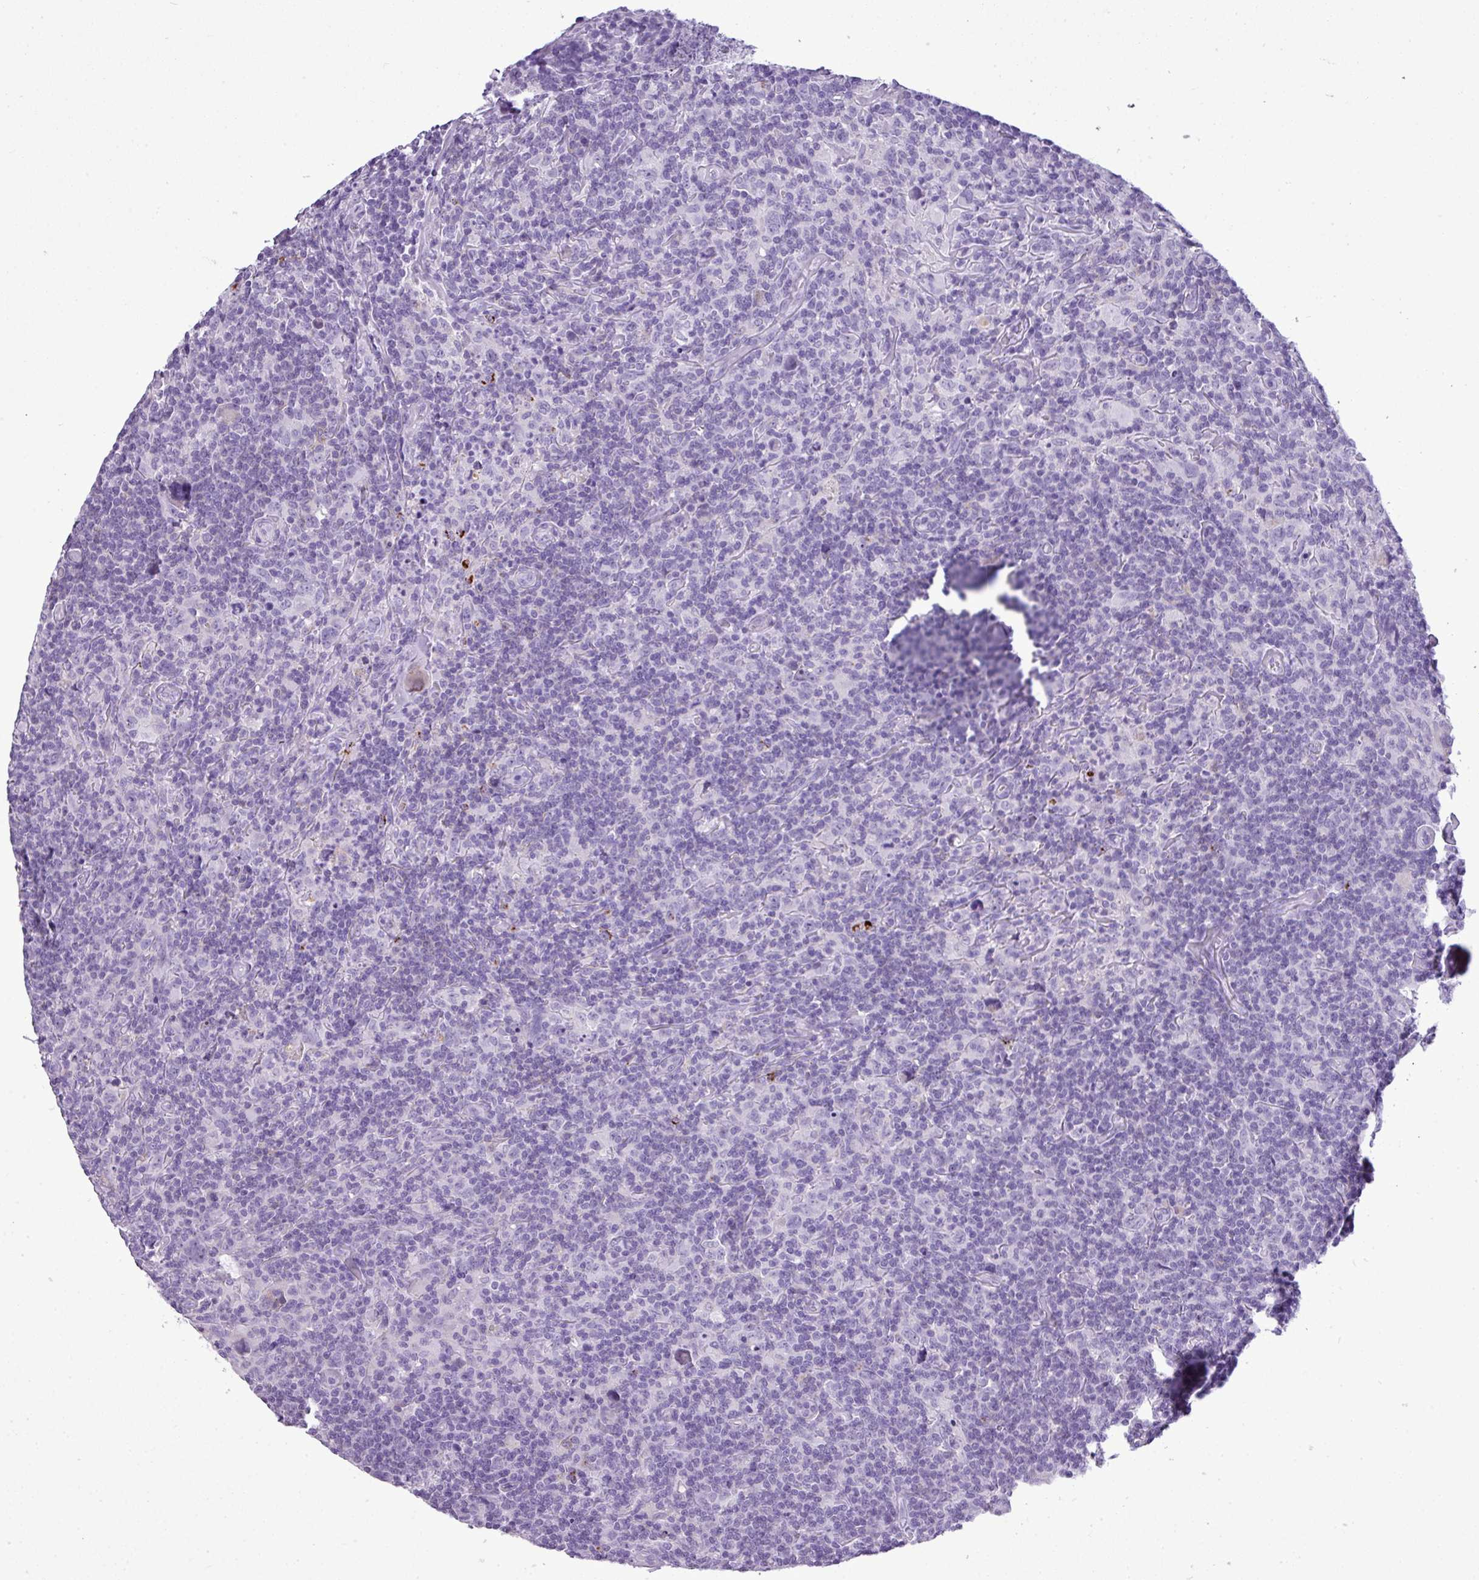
{"staining": {"intensity": "negative", "quantity": "none", "location": "none"}, "tissue": "lymphoma", "cell_type": "Tumor cells", "image_type": "cancer", "snomed": [{"axis": "morphology", "description": "Hodgkin's disease, NOS"}, {"axis": "topography", "description": "Lymph node"}], "caption": "Immunohistochemical staining of human Hodgkin's disease exhibits no significant expression in tumor cells.", "gene": "RBMXL2", "patient": {"sex": "female", "age": 18}}